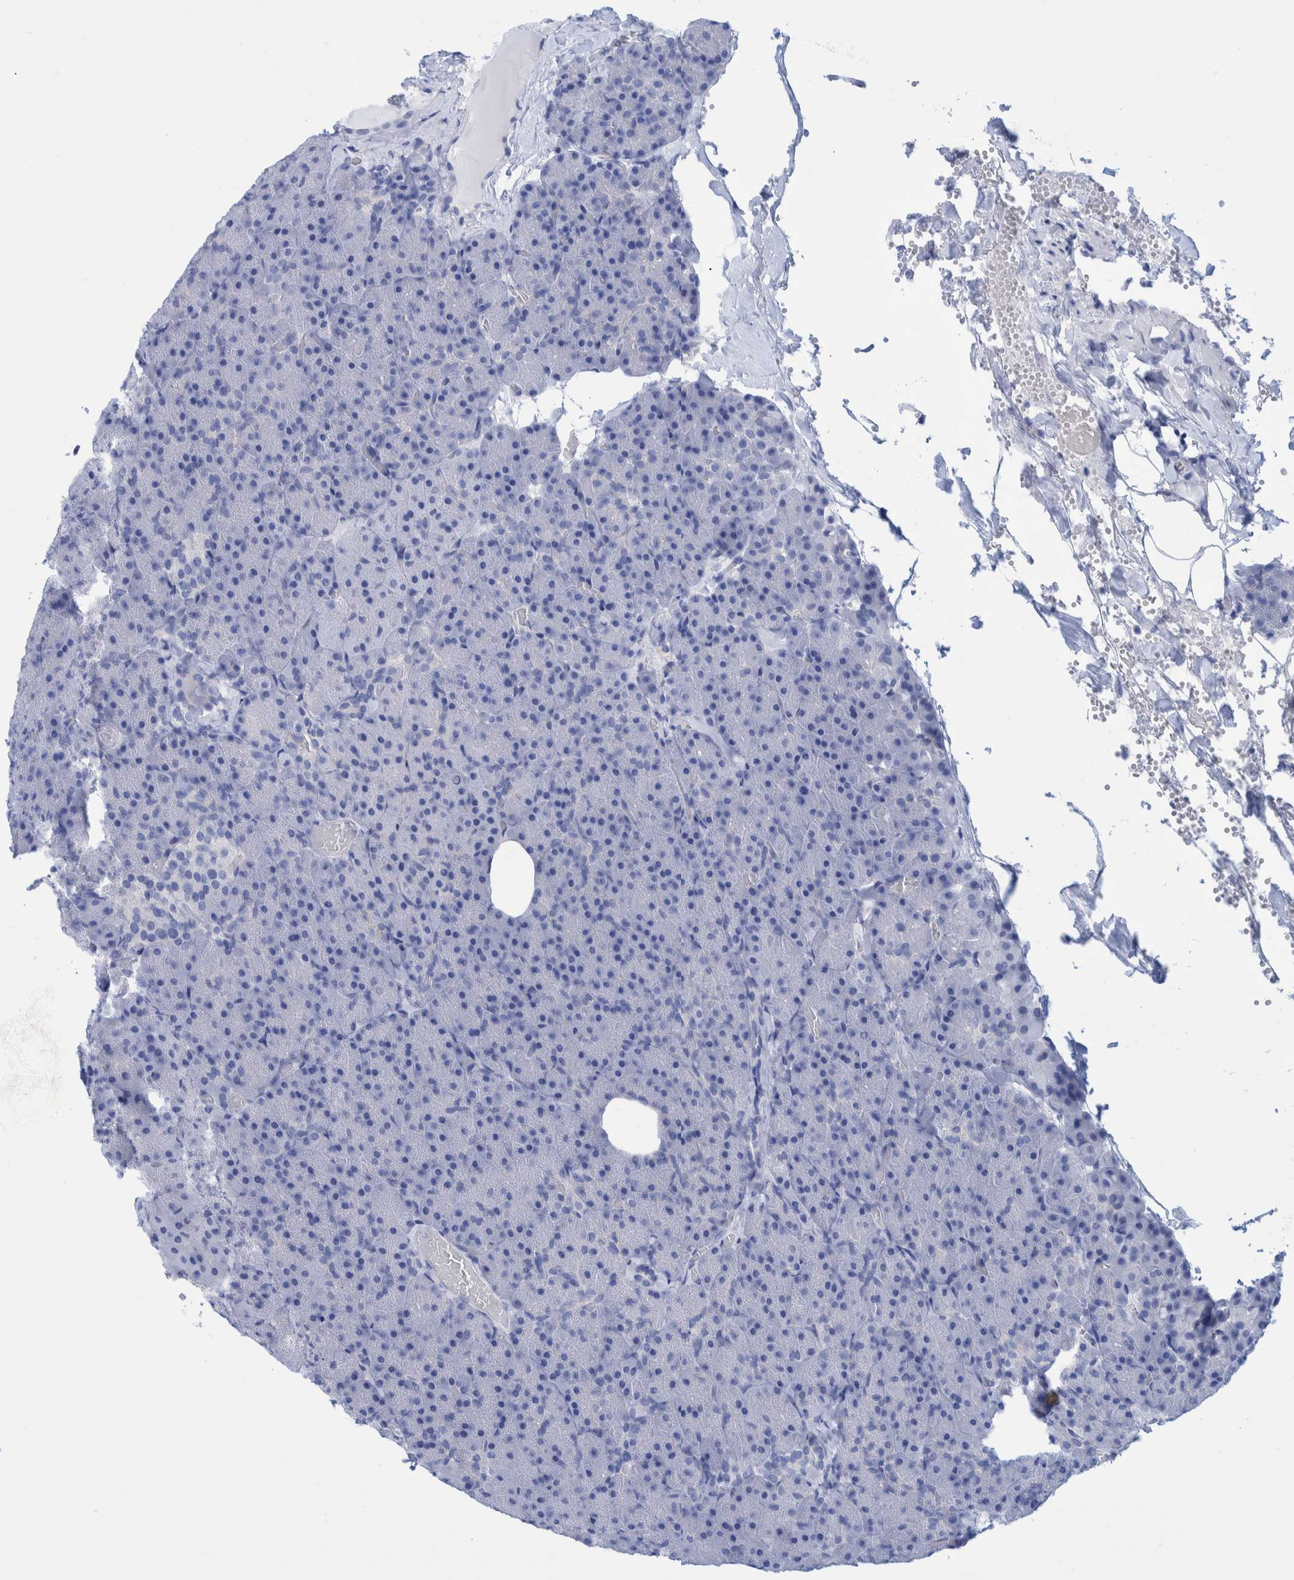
{"staining": {"intensity": "negative", "quantity": "none", "location": "none"}, "tissue": "pancreas", "cell_type": "Exocrine glandular cells", "image_type": "normal", "snomed": [{"axis": "morphology", "description": "Normal tissue, NOS"}, {"axis": "morphology", "description": "Carcinoid, malignant, NOS"}, {"axis": "topography", "description": "Pancreas"}], "caption": "Exocrine glandular cells show no significant positivity in normal pancreas. The staining is performed using DAB brown chromogen with nuclei counter-stained in using hematoxylin.", "gene": "PERP", "patient": {"sex": "female", "age": 35}}